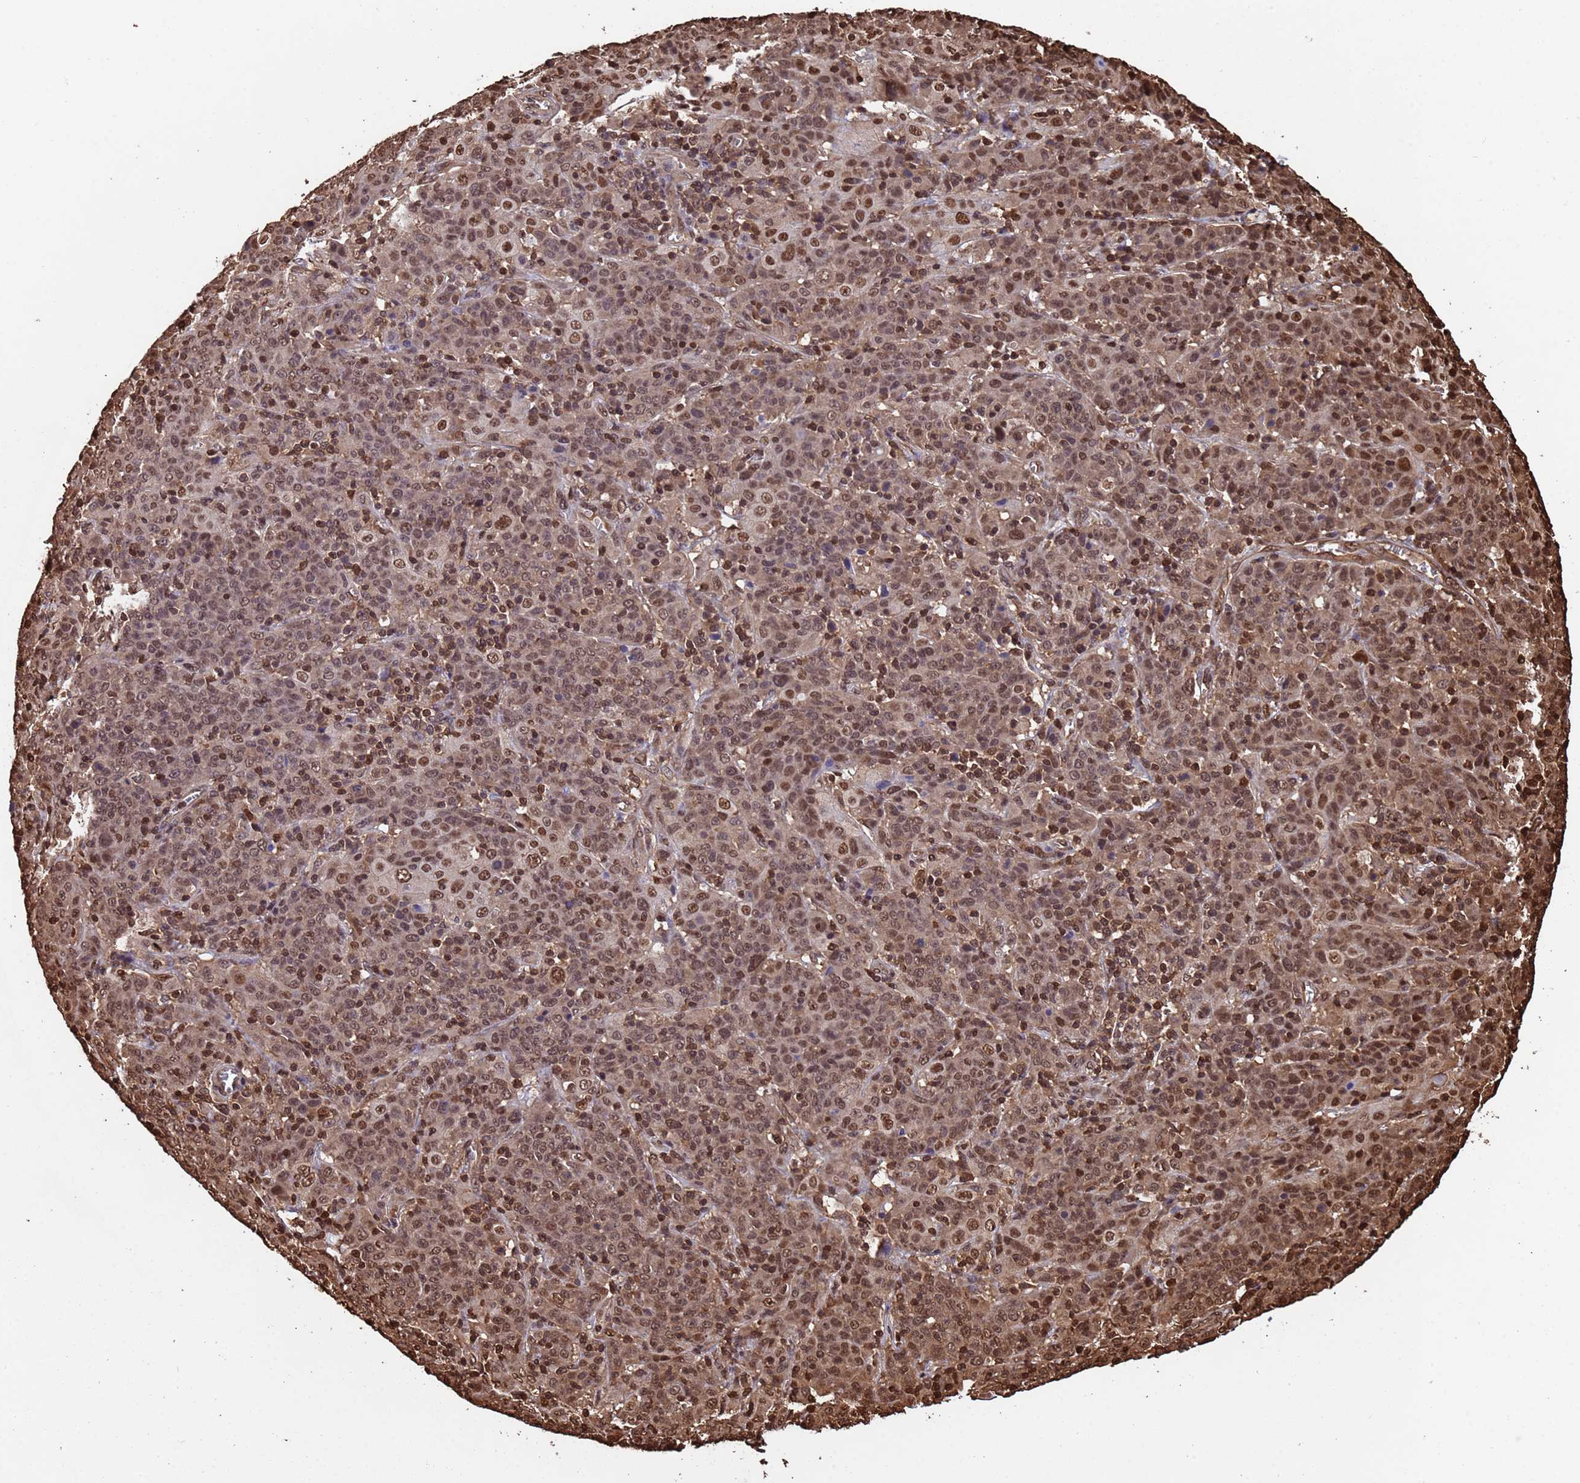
{"staining": {"intensity": "moderate", "quantity": ">75%", "location": "nuclear"}, "tissue": "cervical cancer", "cell_type": "Tumor cells", "image_type": "cancer", "snomed": [{"axis": "morphology", "description": "Squamous cell carcinoma, NOS"}, {"axis": "topography", "description": "Cervix"}], "caption": "Immunohistochemical staining of human cervical cancer (squamous cell carcinoma) displays medium levels of moderate nuclear protein expression in approximately >75% of tumor cells. (brown staining indicates protein expression, while blue staining denotes nuclei).", "gene": "SUMO4", "patient": {"sex": "female", "age": 67}}